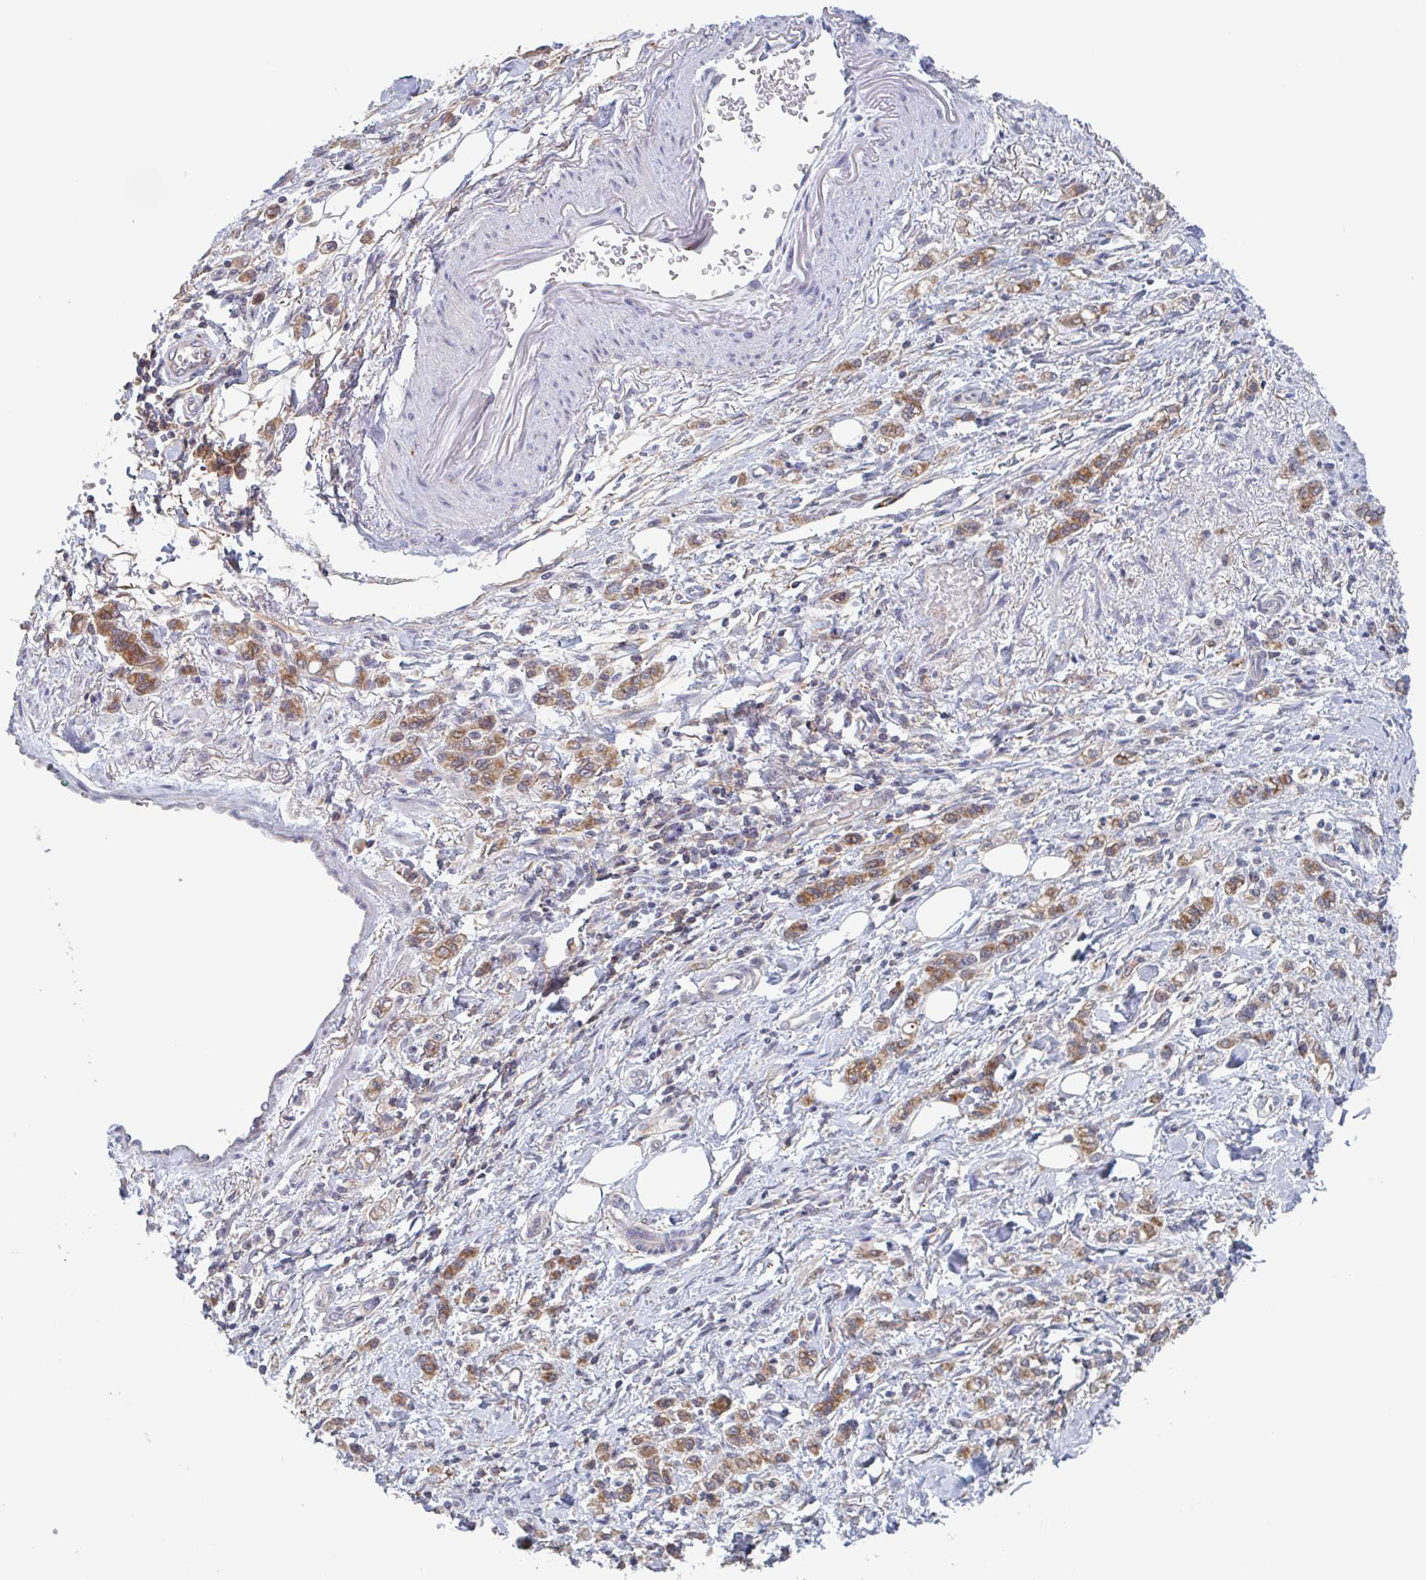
{"staining": {"intensity": "moderate", "quantity": ">75%", "location": "cytoplasmic/membranous"}, "tissue": "stomach cancer", "cell_type": "Tumor cells", "image_type": "cancer", "snomed": [{"axis": "morphology", "description": "Adenocarcinoma, NOS"}, {"axis": "topography", "description": "Stomach"}], "caption": "An IHC histopathology image of tumor tissue is shown. Protein staining in brown highlights moderate cytoplasmic/membranous positivity in adenocarcinoma (stomach) within tumor cells. The staining is performed using DAB brown chromogen to label protein expression. The nuclei are counter-stained blue using hematoxylin.", "gene": "SURF1", "patient": {"sex": "male", "age": 77}}